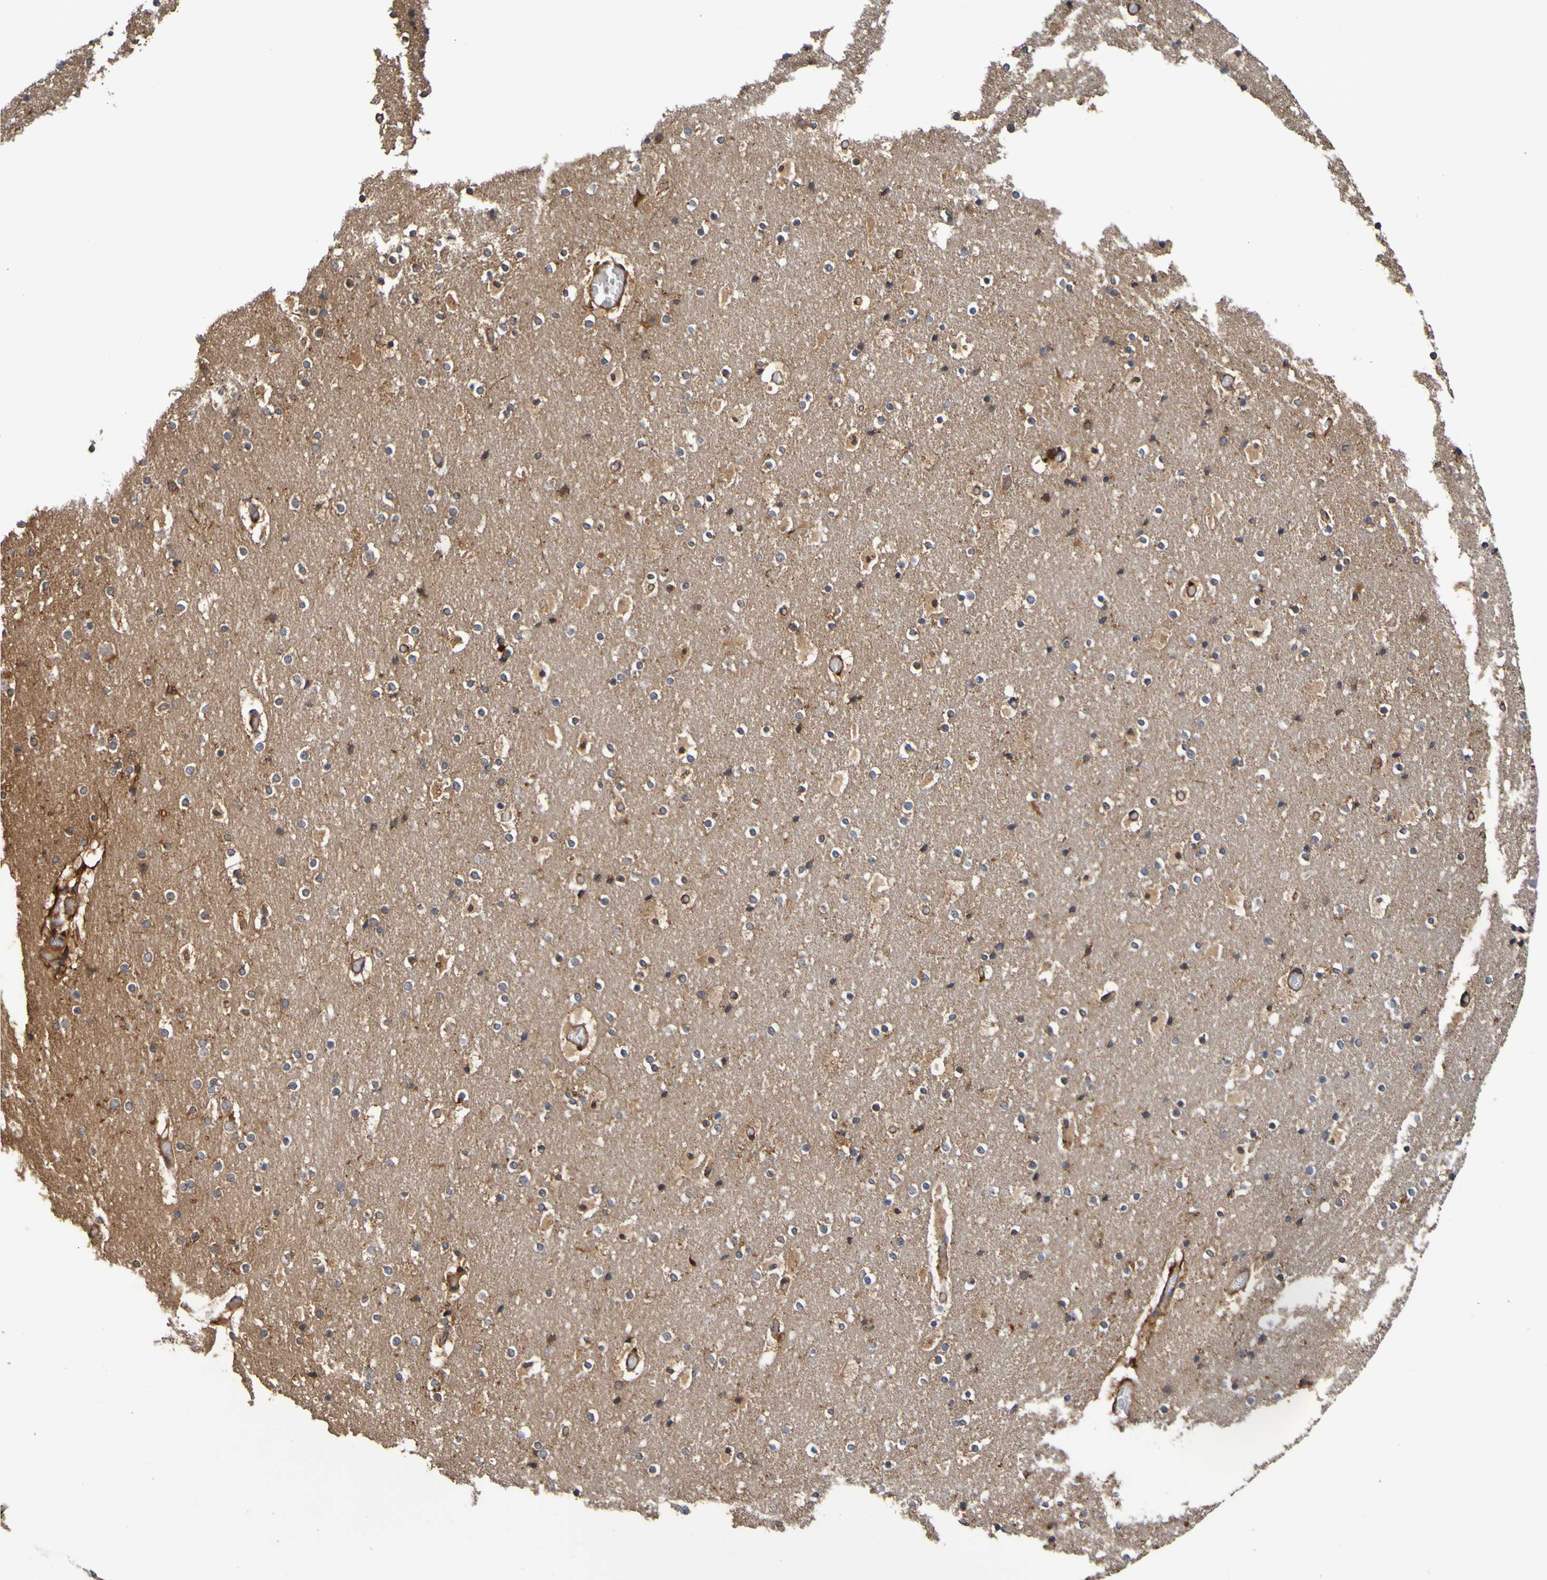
{"staining": {"intensity": "moderate", "quantity": ">75%", "location": "cytoplasmic/membranous"}, "tissue": "cerebral cortex", "cell_type": "Endothelial cells", "image_type": "normal", "snomed": [{"axis": "morphology", "description": "Normal tissue, NOS"}, {"axis": "topography", "description": "Cerebral cortex"}], "caption": "The micrograph shows immunohistochemical staining of normal cerebral cortex. There is moderate cytoplasmic/membranous expression is identified in approximately >75% of endothelial cells. (DAB IHC, brown staining for protein, blue staining for nuclei).", "gene": "UCN", "patient": {"sex": "male", "age": 57}}